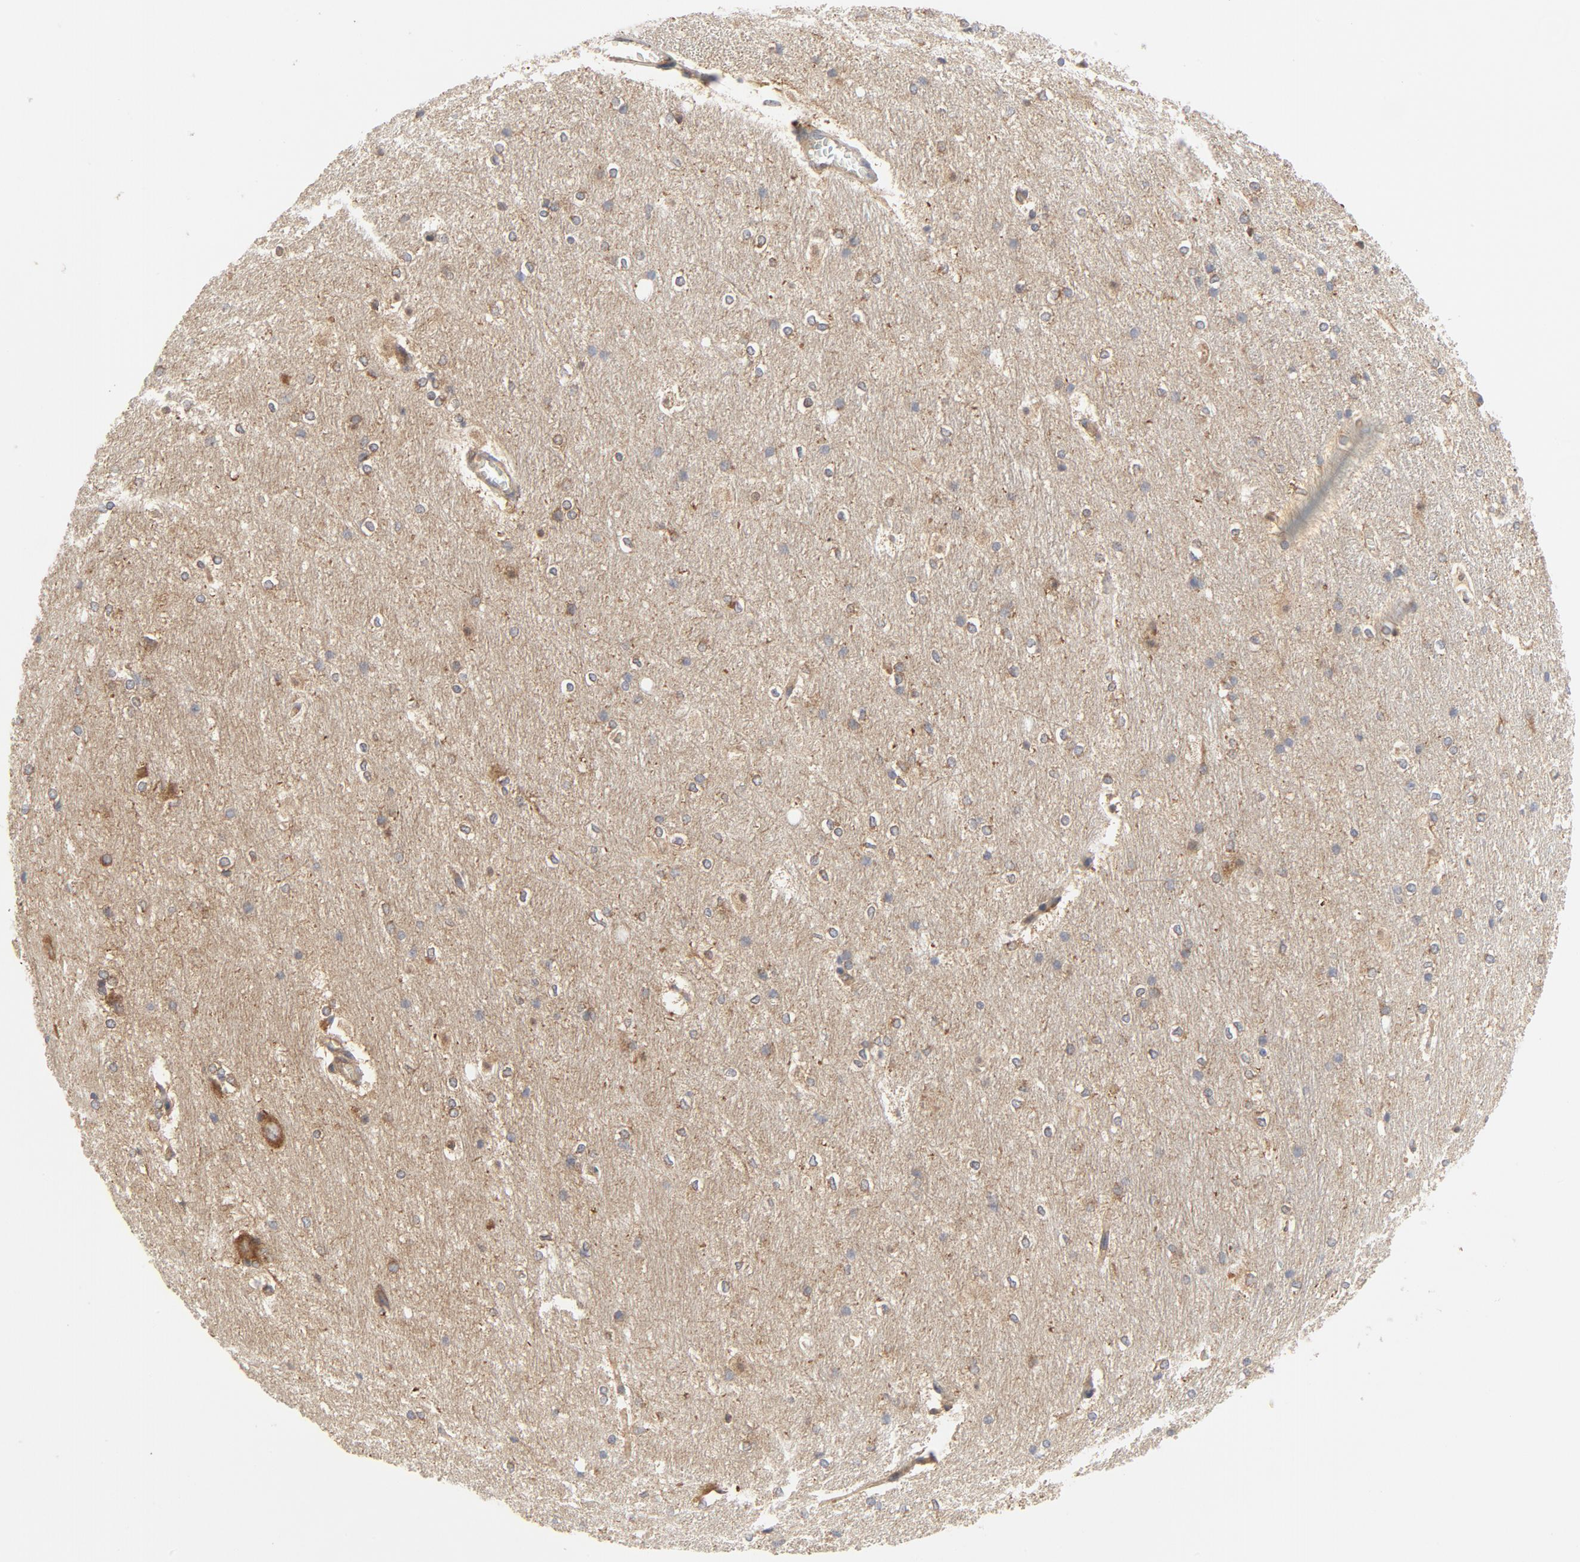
{"staining": {"intensity": "weak", "quantity": "<25%", "location": "cytoplasmic/membranous"}, "tissue": "hippocampus", "cell_type": "Glial cells", "image_type": "normal", "snomed": [{"axis": "morphology", "description": "Normal tissue, NOS"}, {"axis": "topography", "description": "Hippocampus"}], "caption": "Glial cells show no significant protein expression in unremarkable hippocampus. The staining was performed using DAB (3,3'-diaminobenzidine) to visualize the protein expression in brown, while the nuclei were stained in blue with hematoxylin (Magnification: 20x).", "gene": "RABEP1", "patient": {"sex": "female", "age": 19}}